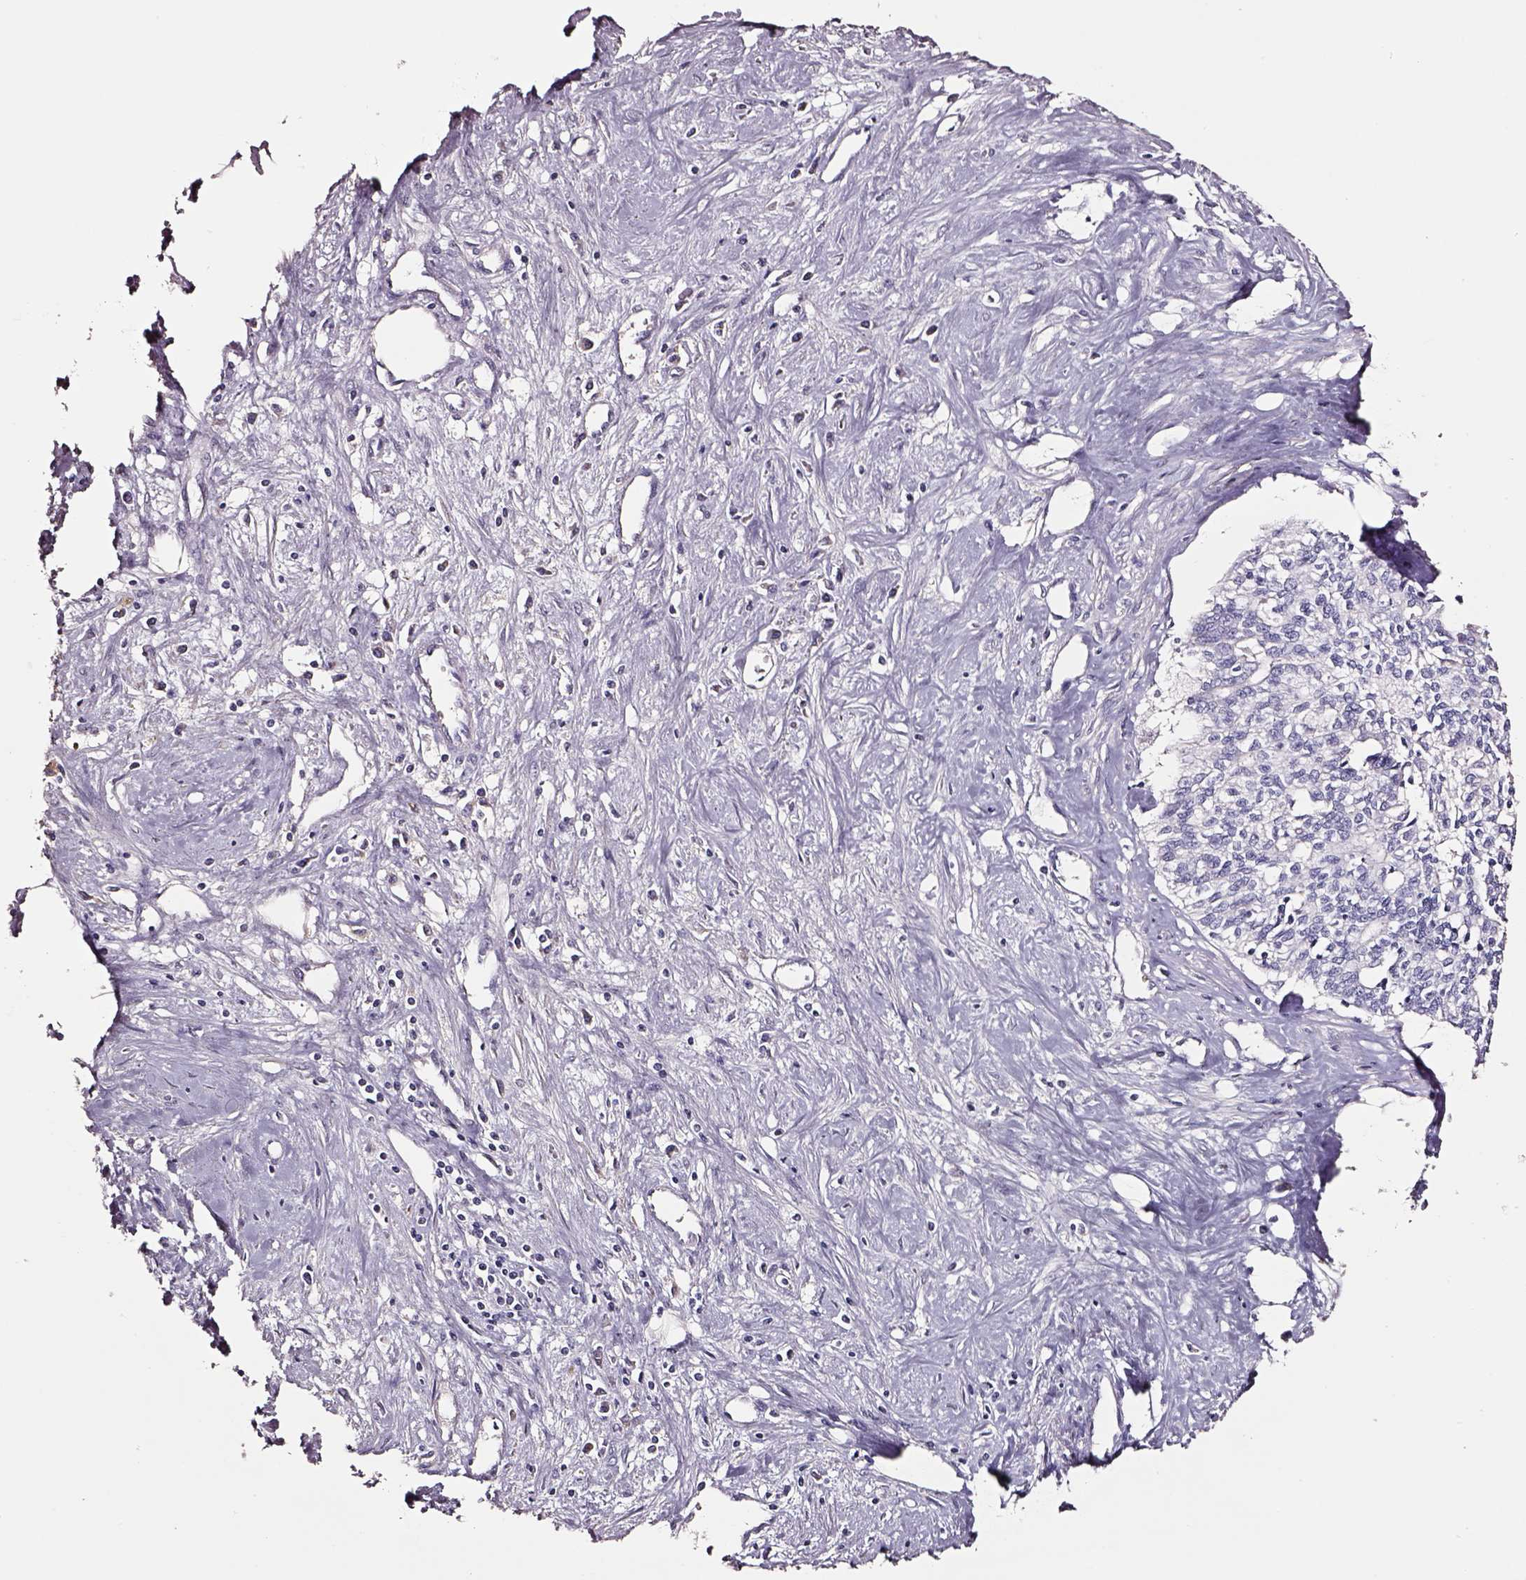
{"staining": {"intensity": "negative", "quantity": "none", "location": "none"}, "tissue": "liver cancer", "cell_type": "Tumor cells", "image_type": "cancer", "snomed": [{"axis": "morphology", "description": "Cholangiocarcinoma"}, {"axis": "topography", "description": "Liver"}], "caption": "Immunohistochemistry photomicrograph of neoplastic tissue: human liver cancer stained with DAB reveals no significant protein expression in tumor cells.", "gene": "SMIM17", "patient": {"sex": "female", "age": 61}}